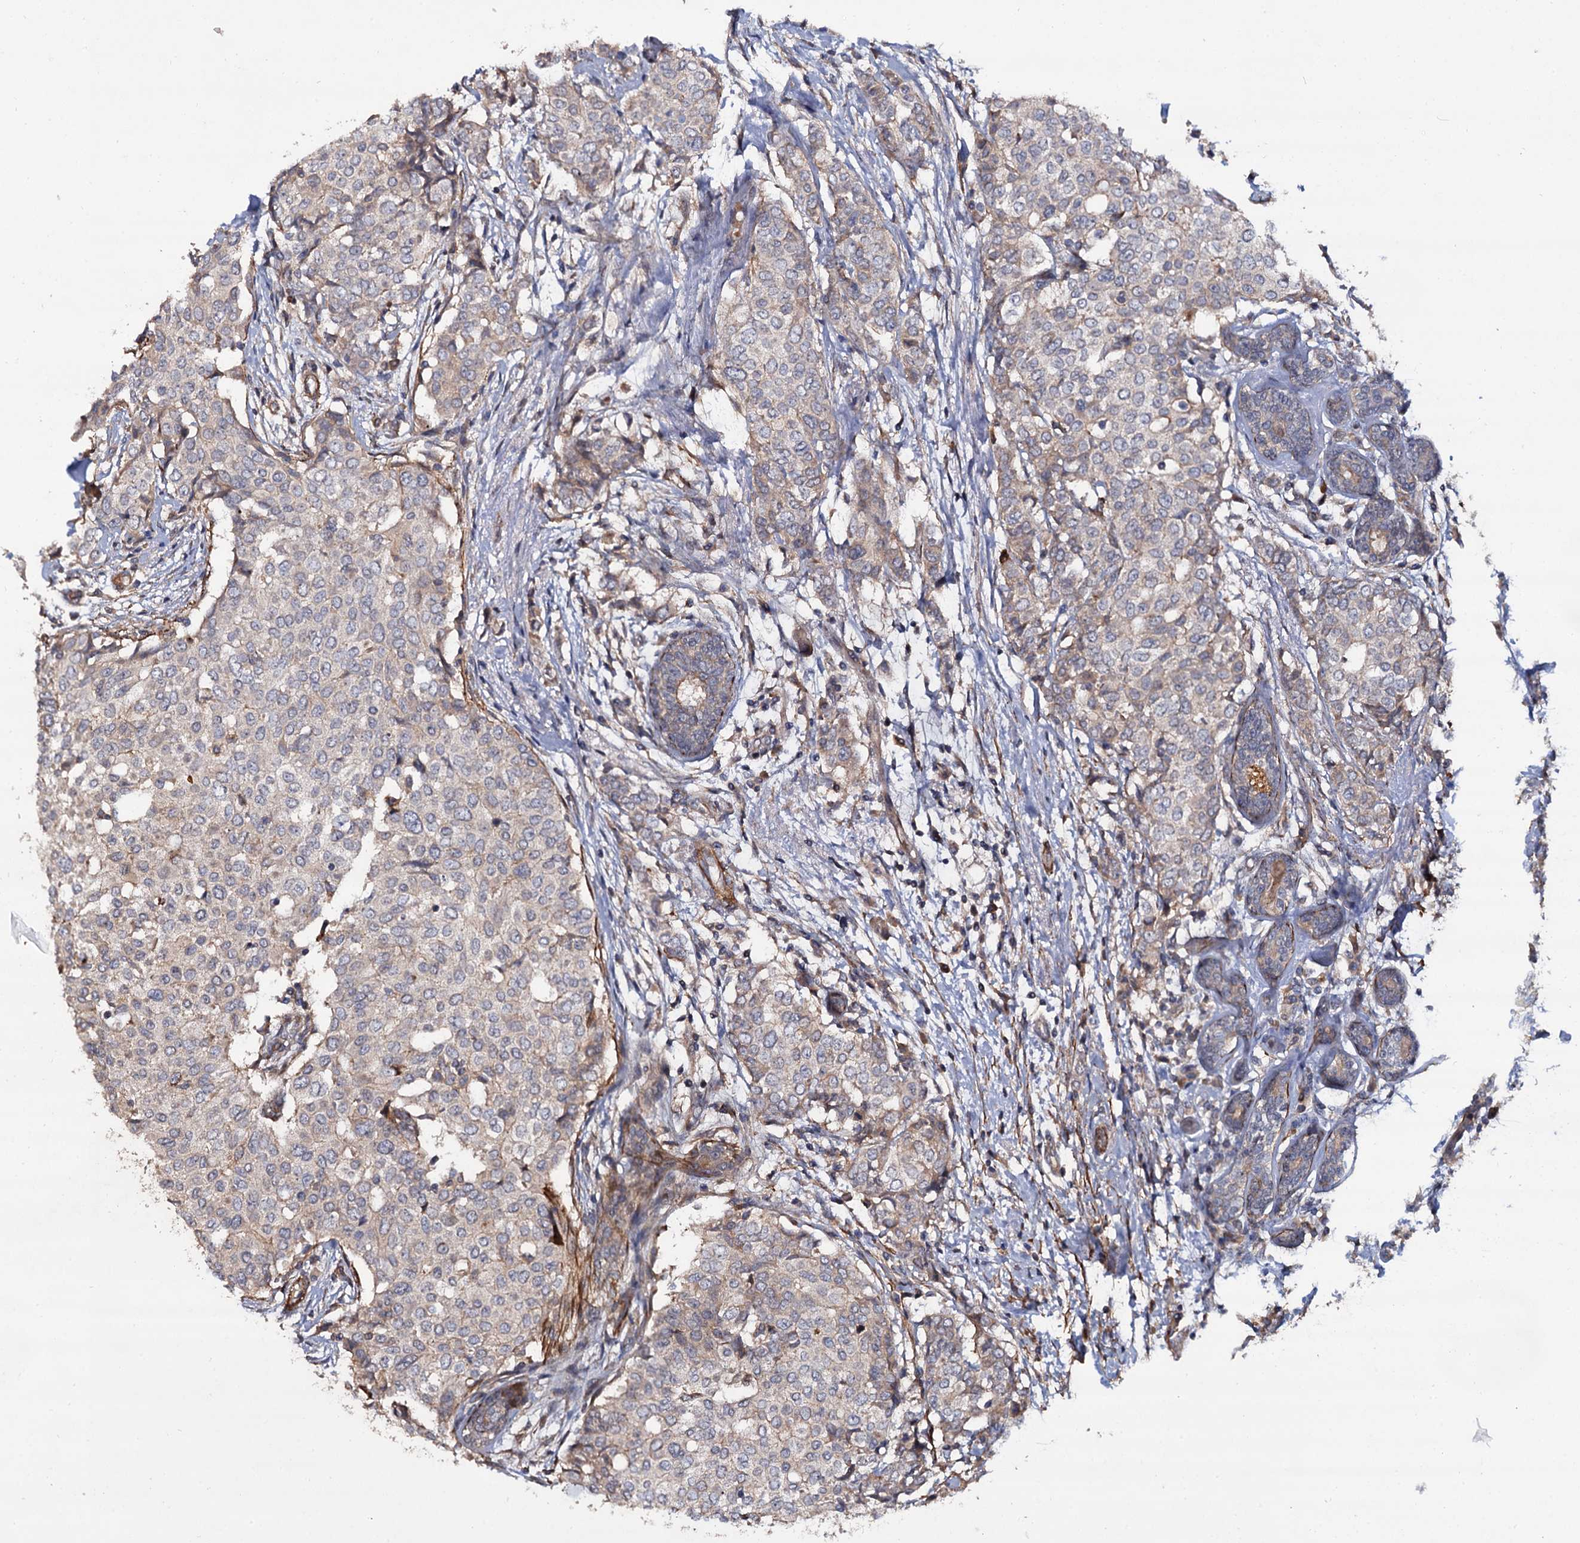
{"staining": {"intensity": "weak", "quantity": "25%-75%", "location": "cytoplasmic/membranous"}, "tissue": "breast cancer", "cell_type": "Tumor cells", "image_type": "cancer", "snomed": [{"axis": "morphology", "description": "Lobular carcinoma"}, {"axis": "topography", "description": "Breast"}], "caption": "The immunohistochemical stain labels weak cytoplasmic/membranous staining in tumor cells of breast cancer (lobular carcinoma) tissue.", "gene": "ISM2", "patient": {"sex": "female", "age": 51}}